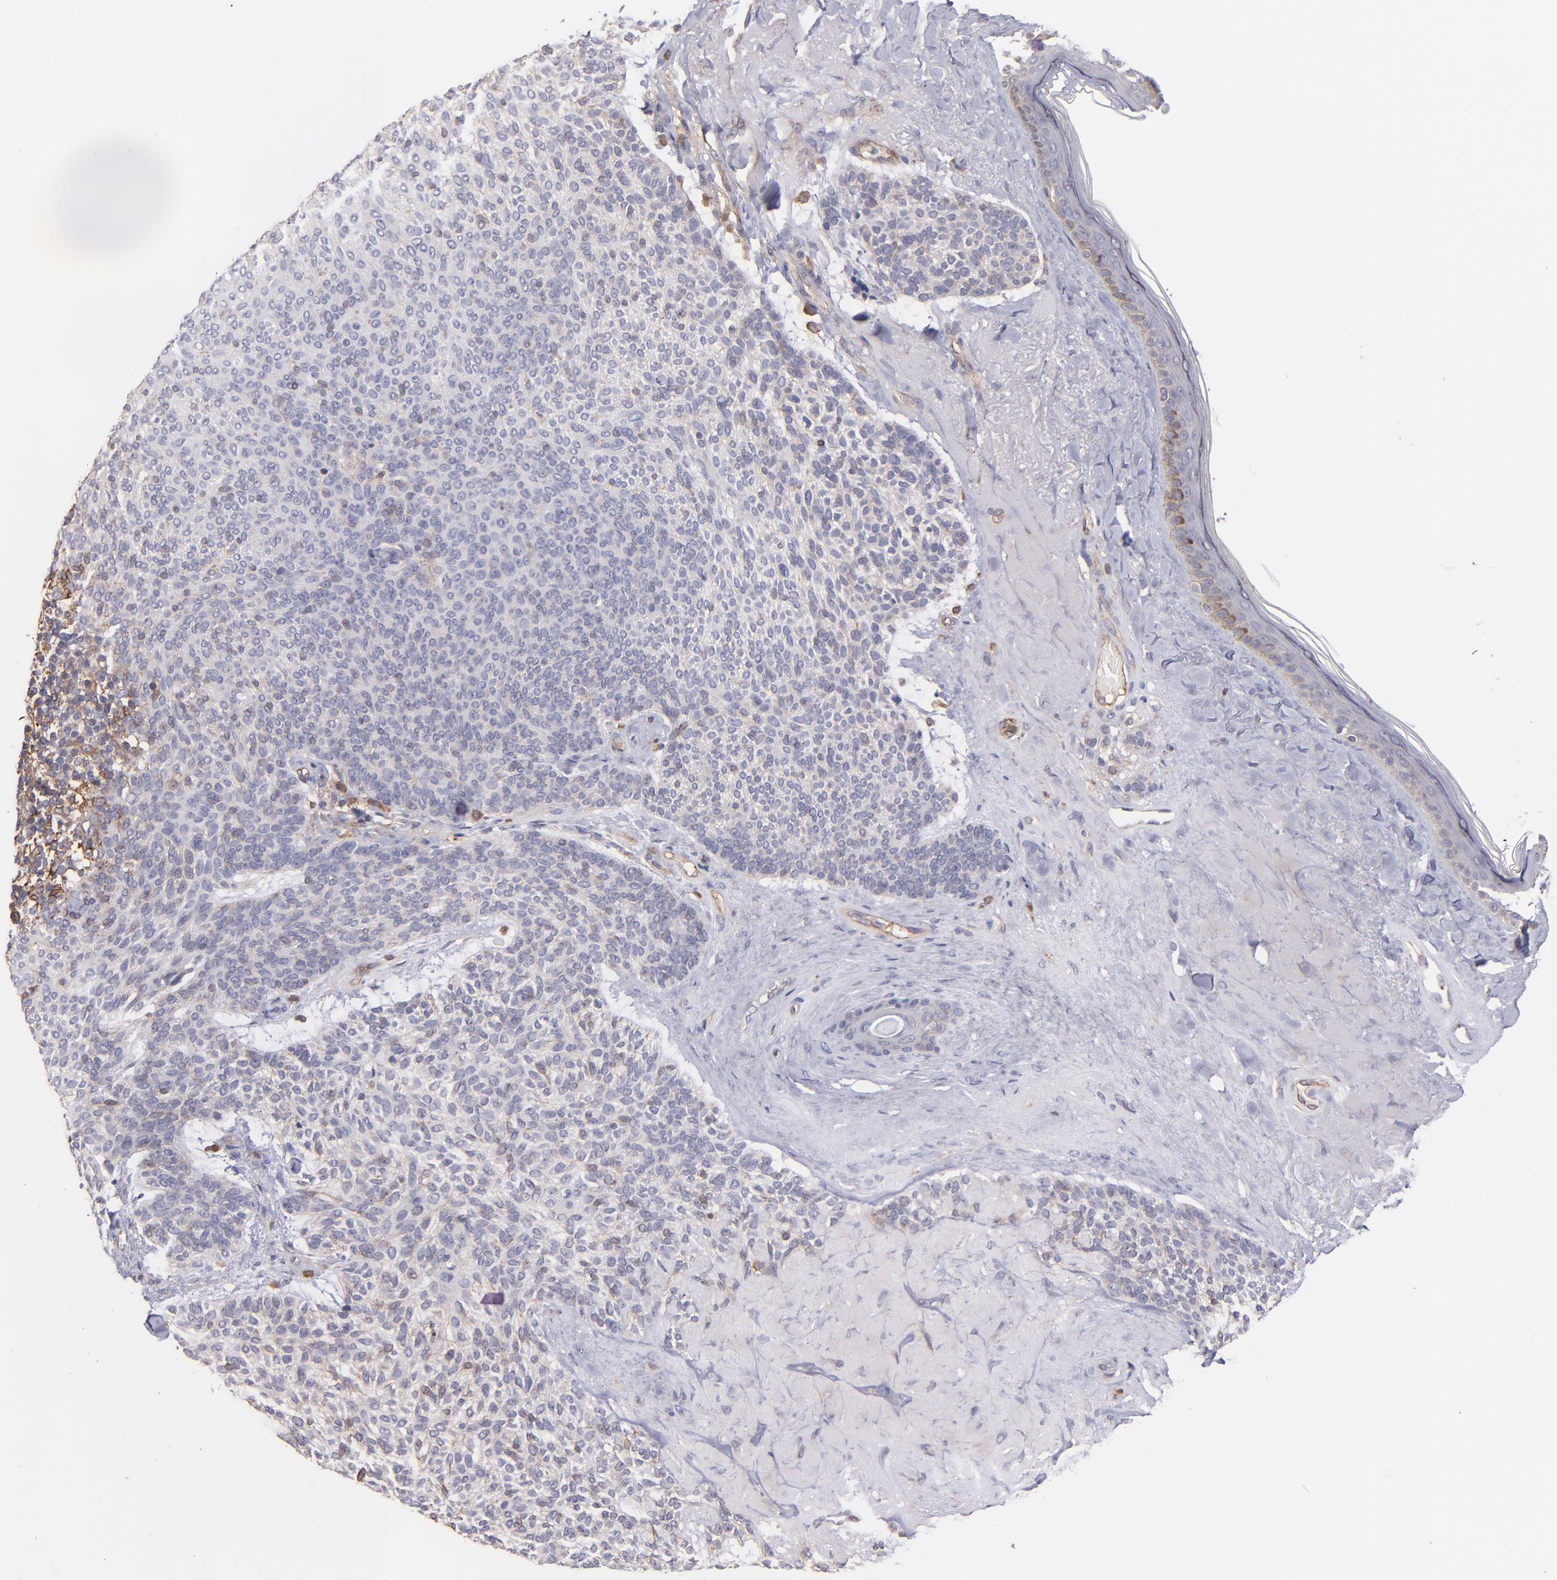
{"staining": {"intensity": "negative", "quantity": "none", "location": "none"}, "tissue": "skin cancer", "cell_type": "Tumor cells", "image_type": "cancer", "snomed": [{"axis": "morphology", "description": "Normal tissue, NOS"}, {"axis": "morphology", "description": "Basal cell carcinoma"}, {"axis": "topography", "description": "Skin"}], "caption": "Basal cell carcinoma (skin) was stained to show a protein in brown. There is no significant staining in tumor cells. The staining was performed using DAB (3,3'-diaminobenzidine) to visualize the protein expression in brown, while the nuclei were stained in blue with hematoxylin (Magnification: 20x).", "gene": "ICAM1", "patient": {"sex": "female", "age": 70}}